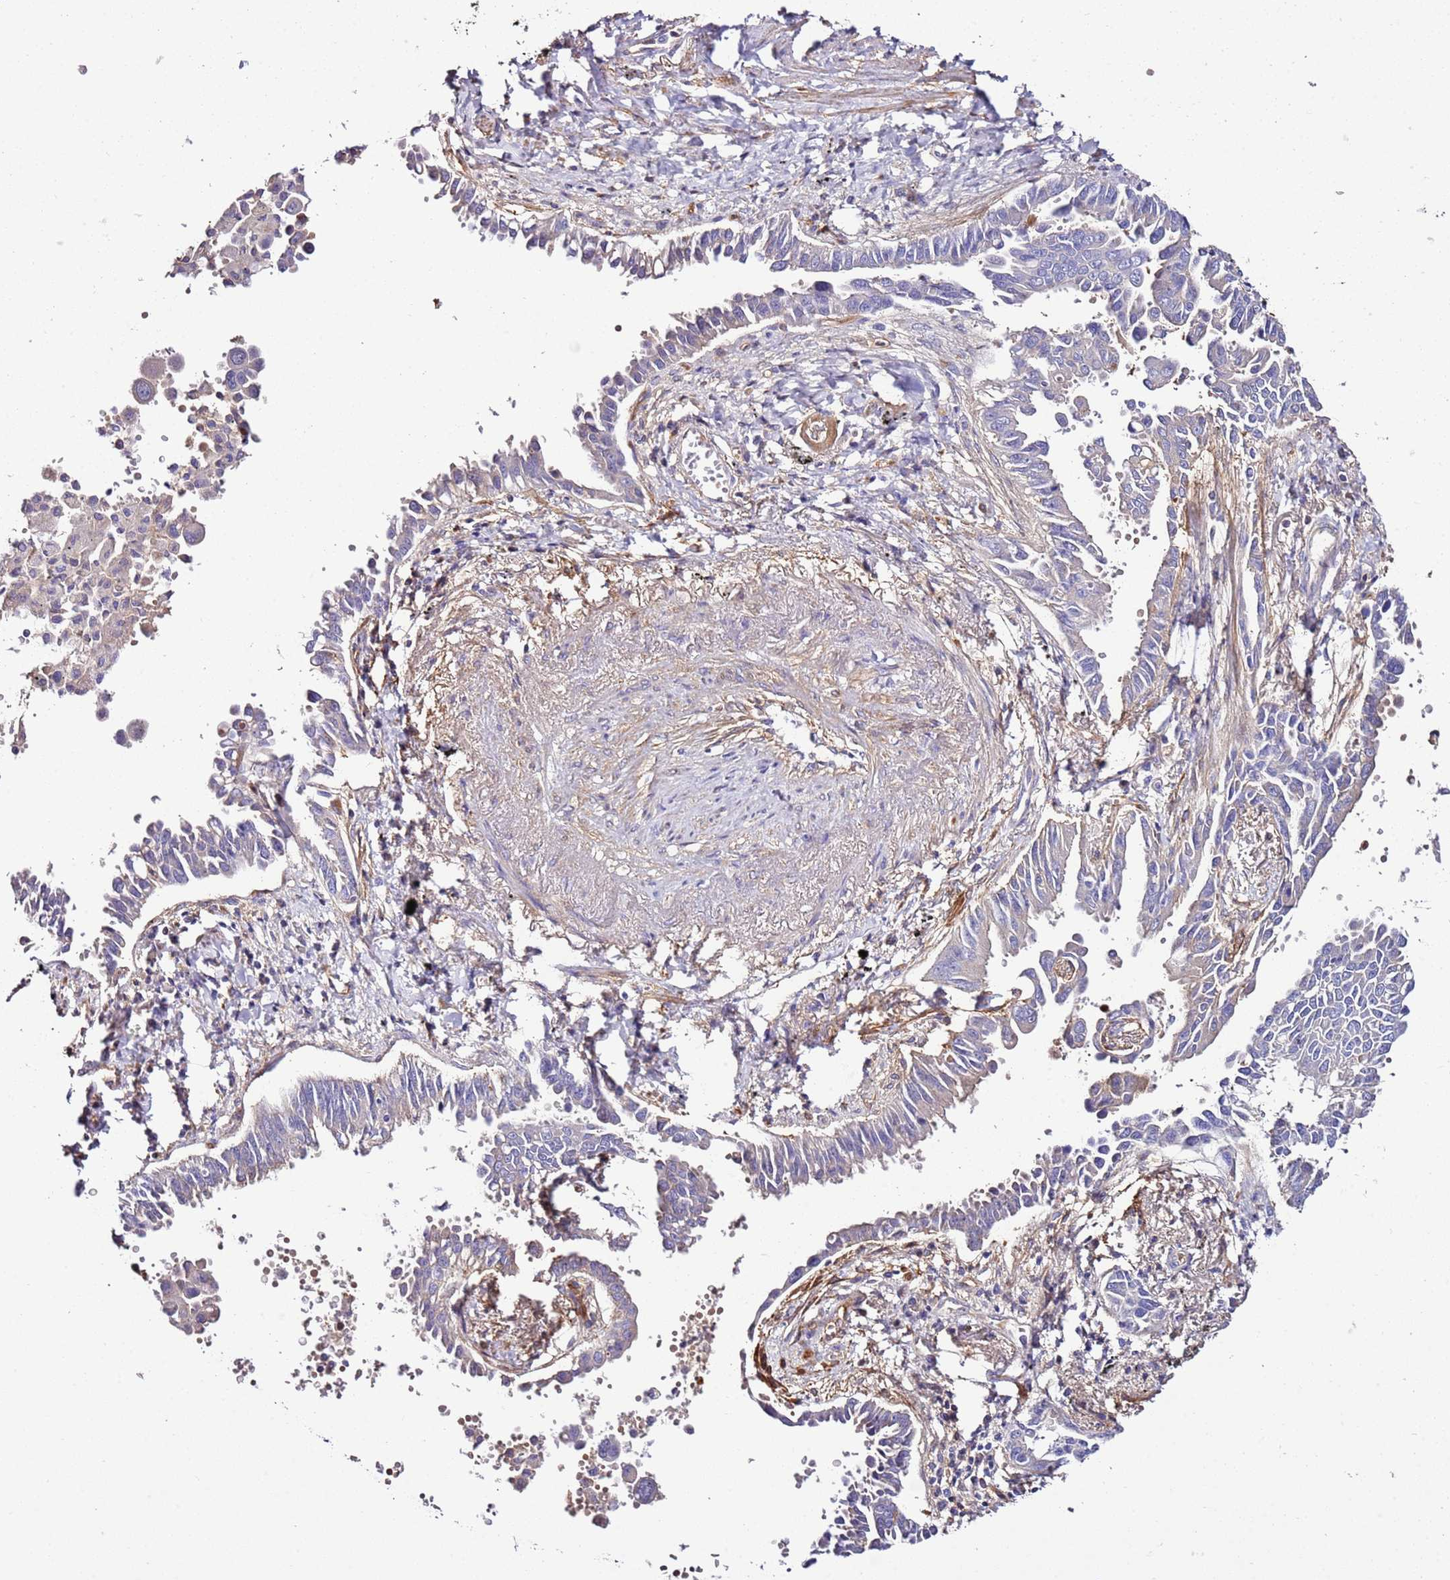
{"staining": {"intensity": "negative", "quantity": "none", "location": "none"}, "tissue": "lung cancer", "cell_type": "Tumor cells", "image_type": "cancer", "snomed": [{"axis": "morphology", "description": "Adenocarcinoma, NOS"}, {"axis": "topography", "description": "Lung"}], "caption": "Tumor cells are negative for protein expression in human lung adenocarcinoma.", "gene": "FAM174C", "patient": {"sex": "male", "age": 67}}